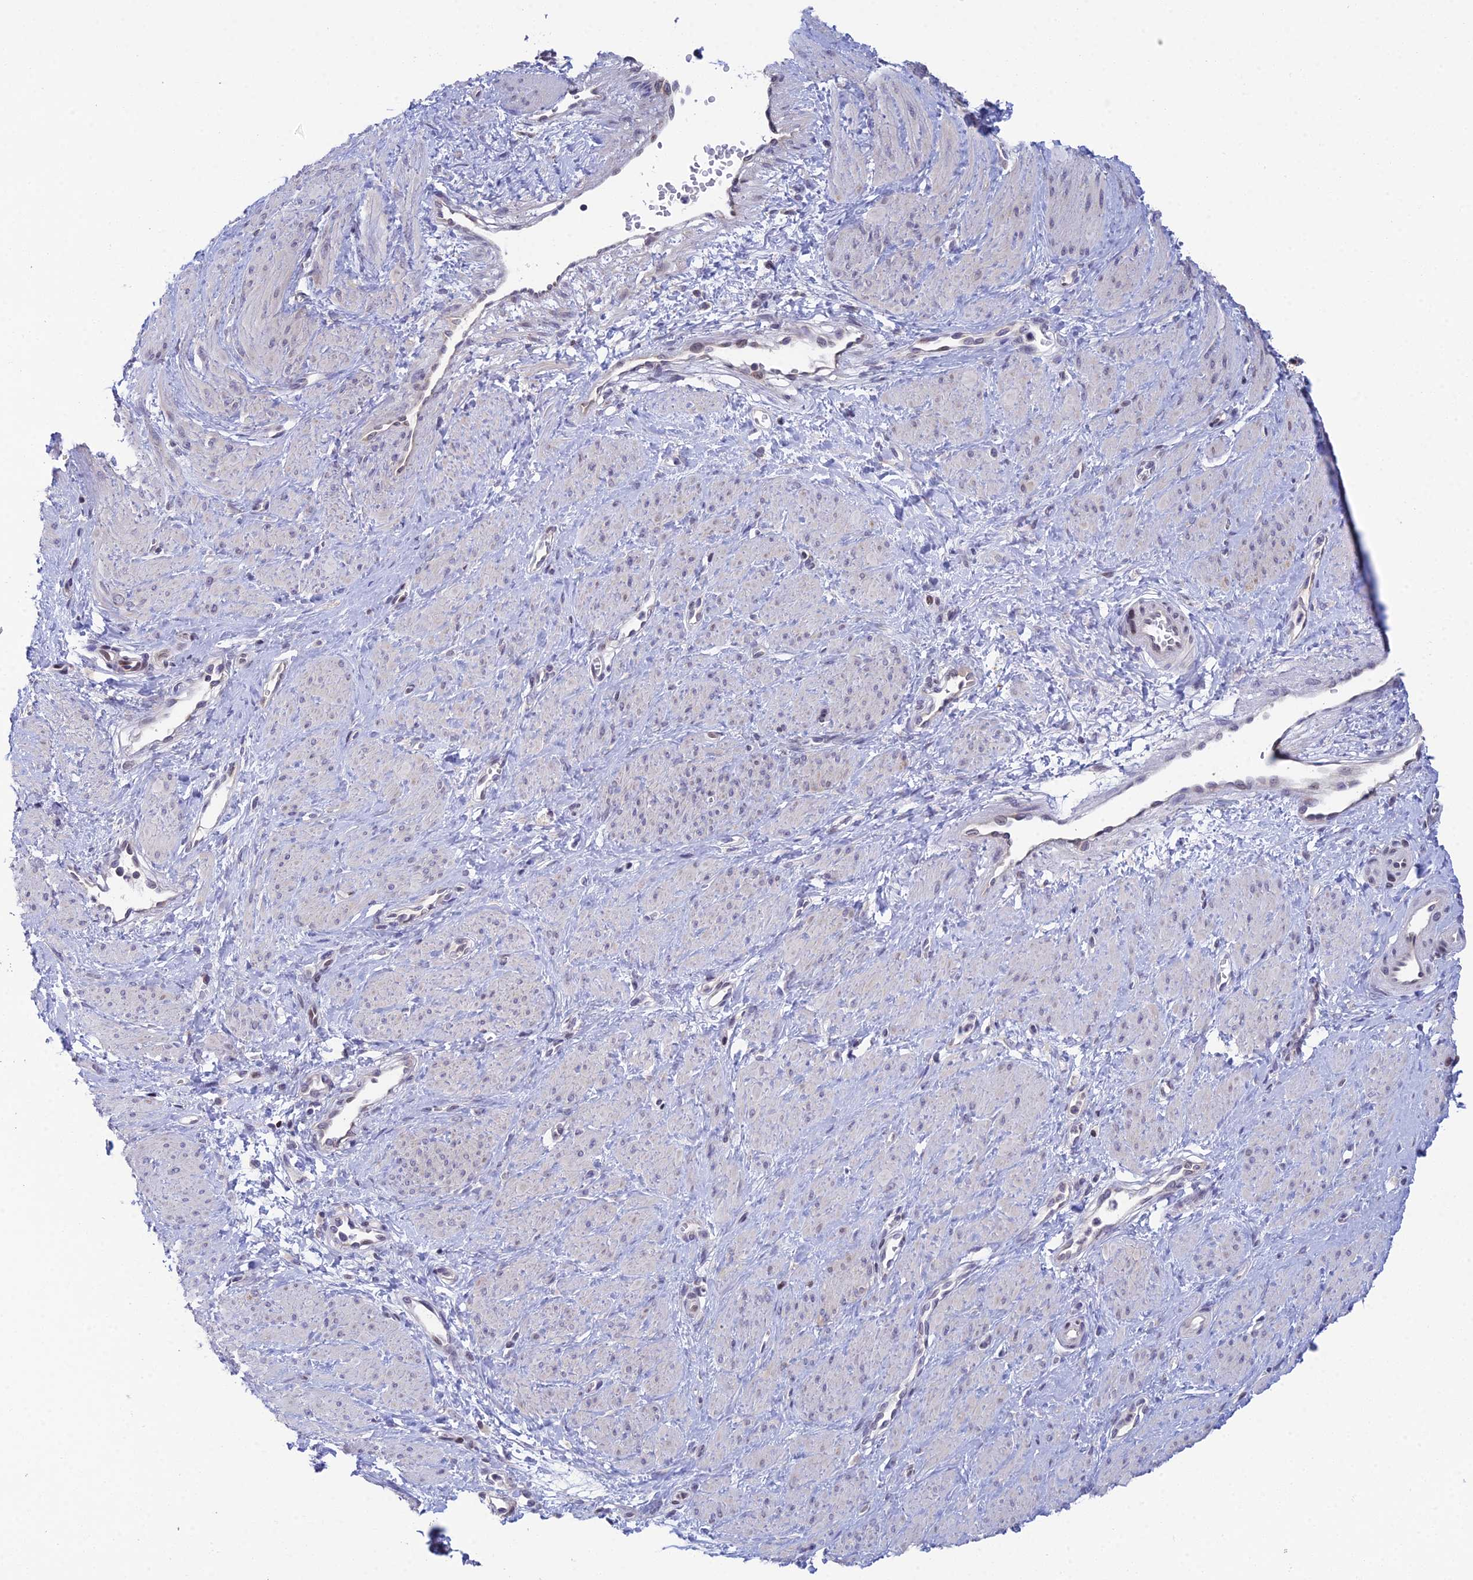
{"staining": {"intensity": "negative", "quantity": "none", "location": "none"}, "tissue": "smooth muscle", "cell_type": "Smooth muscle cells", "image_type": "normal", "snomed": [{"axis": "morphology", "description": "Normal tissue, NOS"}, {"axis": "topography", "description": "Smooth muscle"}, {"axis": "topography", "description": "Uterus"}], "caption": "DAB (3,3'-diaminobenzidine) immunohistochemical staining of normal smooth muscle shows no significant expression in smooth muscle cells. (Immunohistochemistry, brightfield microscopy, high magnification).", "gene": "ELOA2", "patient": {"sex": "female", "age": 39}}